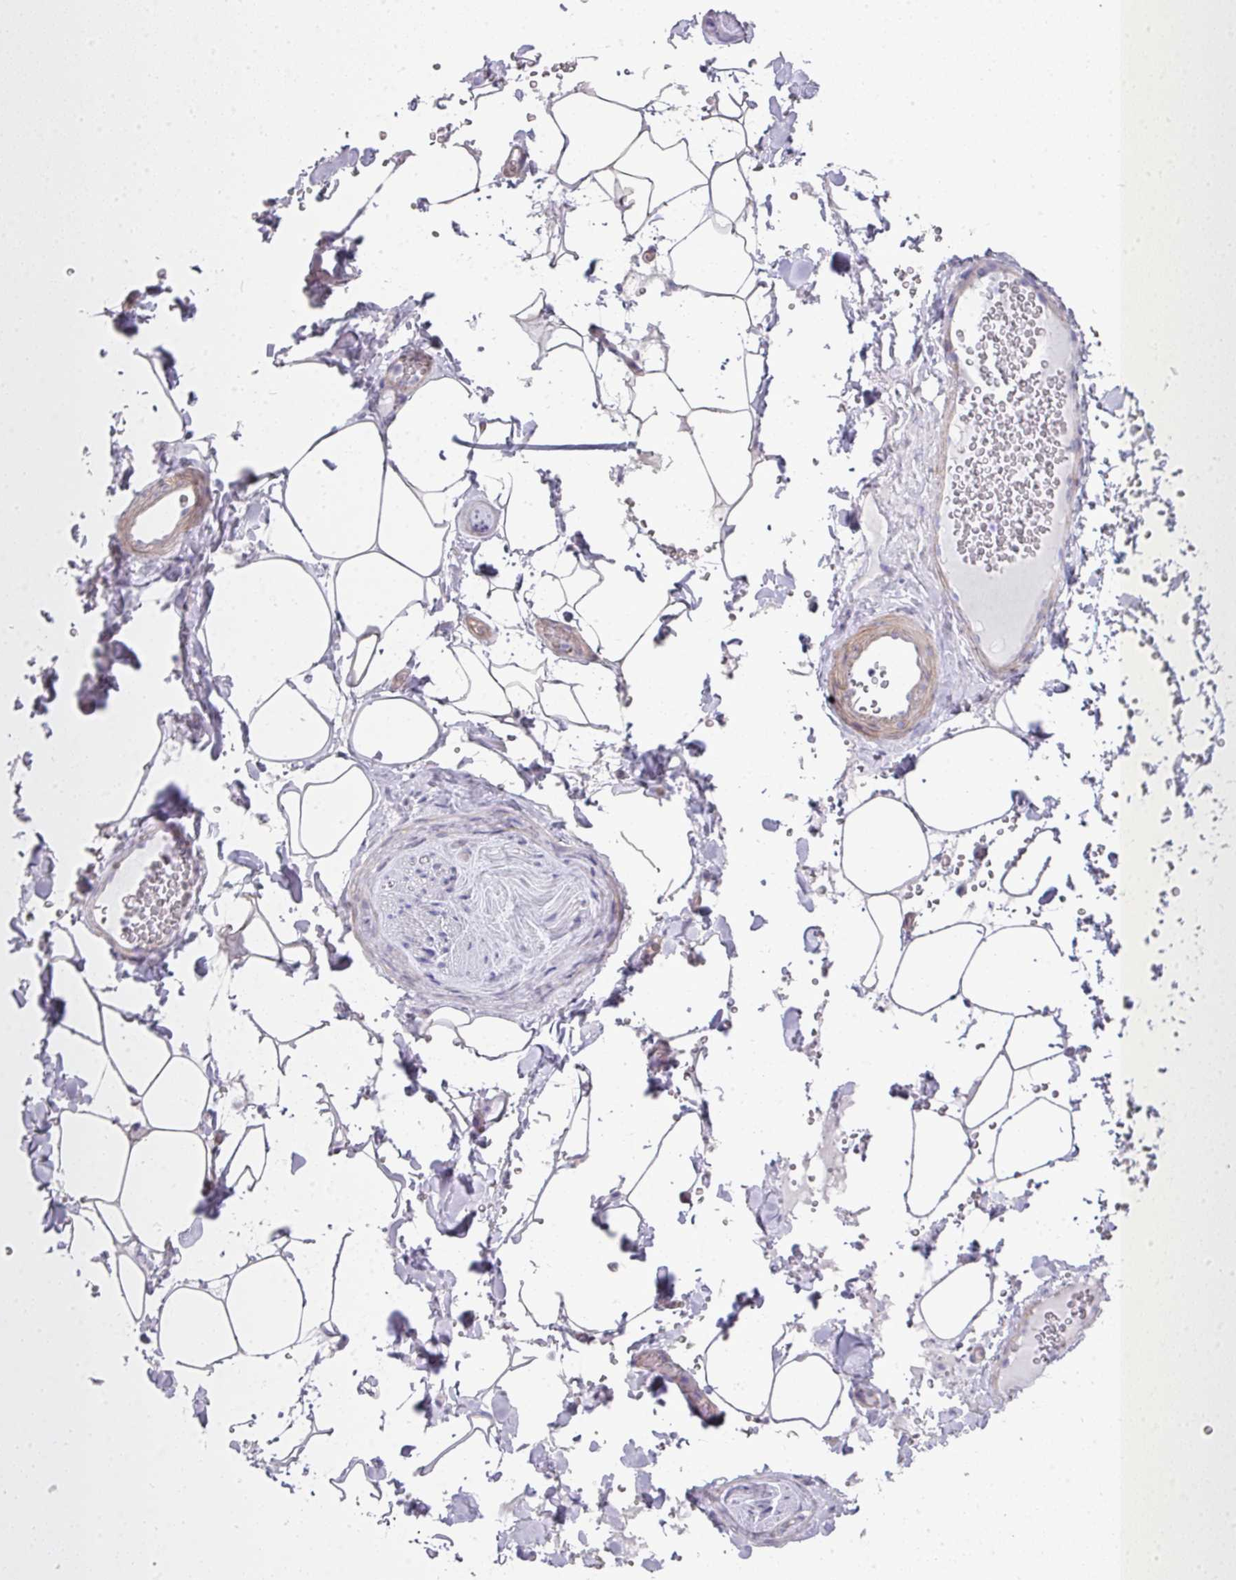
{"staining": {"intensity": "negative", "quantity": "none", "location": "none"}, "tissue": "adipose tissue", "cell_type": "Adipocytes", "image_type": "normal", "snomed": [{"axis": "morphology", "description": "Normal tissue, NOS"}, {"axis": "topography", "description": "Rectum"}, {"axis": "topography", "description": "Peripheral nerve tissue"}], "caption": "The micrograph shows no staining of adipocytes in normal adipose tissue.", "gene": "GLI4", "patient": {"sex": "female", "age": 69}}